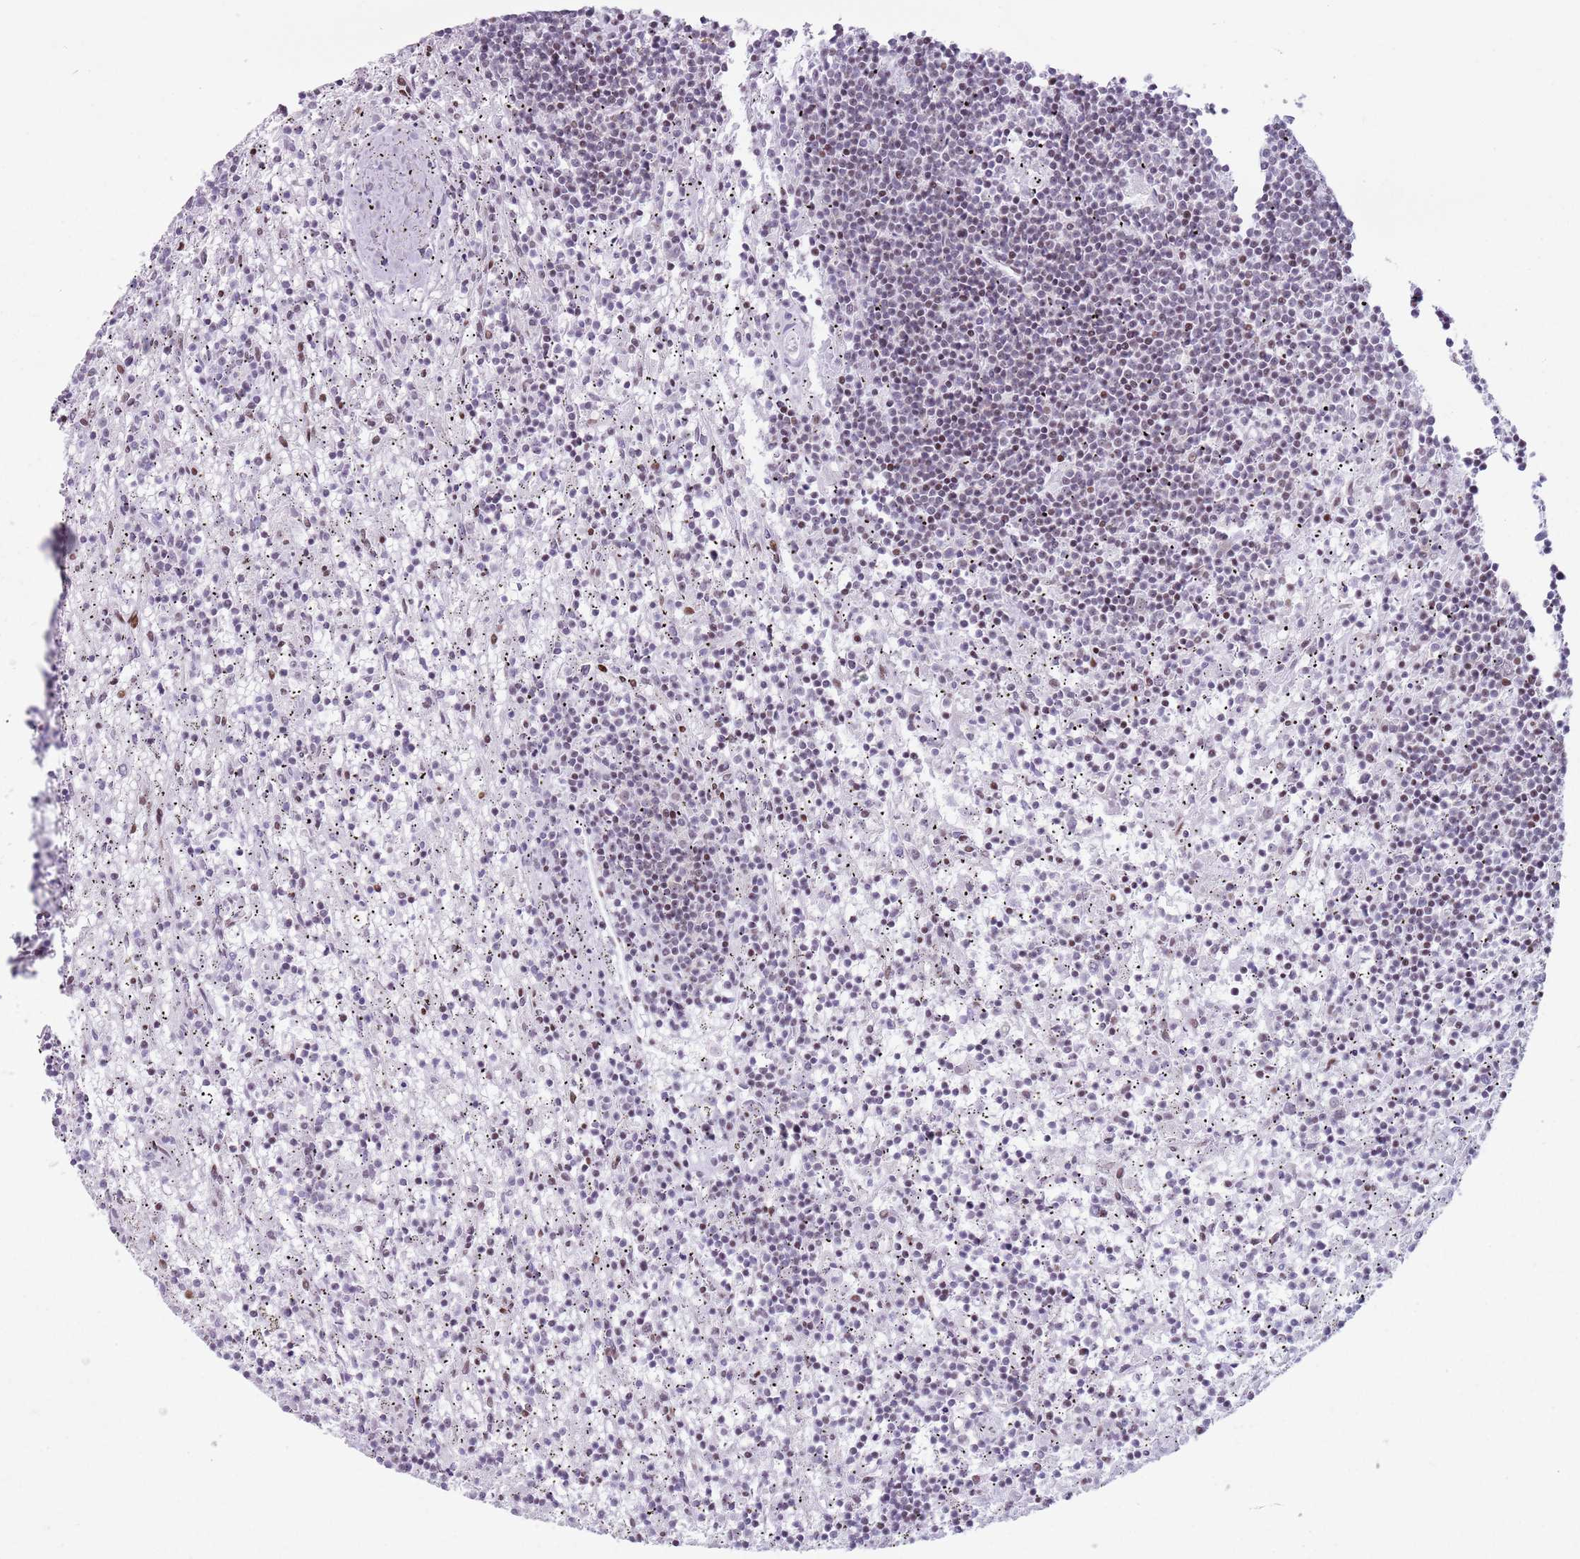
{"staining": {"intensity": "weak", "quantity": "25%-75%", "location": "nuclear"}, "tissue": "lymphoma", "cell_type": "Tumor cells", "image_type": "cancer", "snomed": [{"axis": "morphology", "description": "Malignant lymphoma, non-Hodgkin's type, Low grade"}, {"axis": "topography", "description": "Spleen"}], "caption": "Tumor cells show low levels of weak nuclear positivity in about 25%-75% of cells in human lymphoma. (DAB = brown stain, brightfield microscopy at high magnification).", "gene": "FAM104B", "patient": {"sex": "male", "age": 76}}